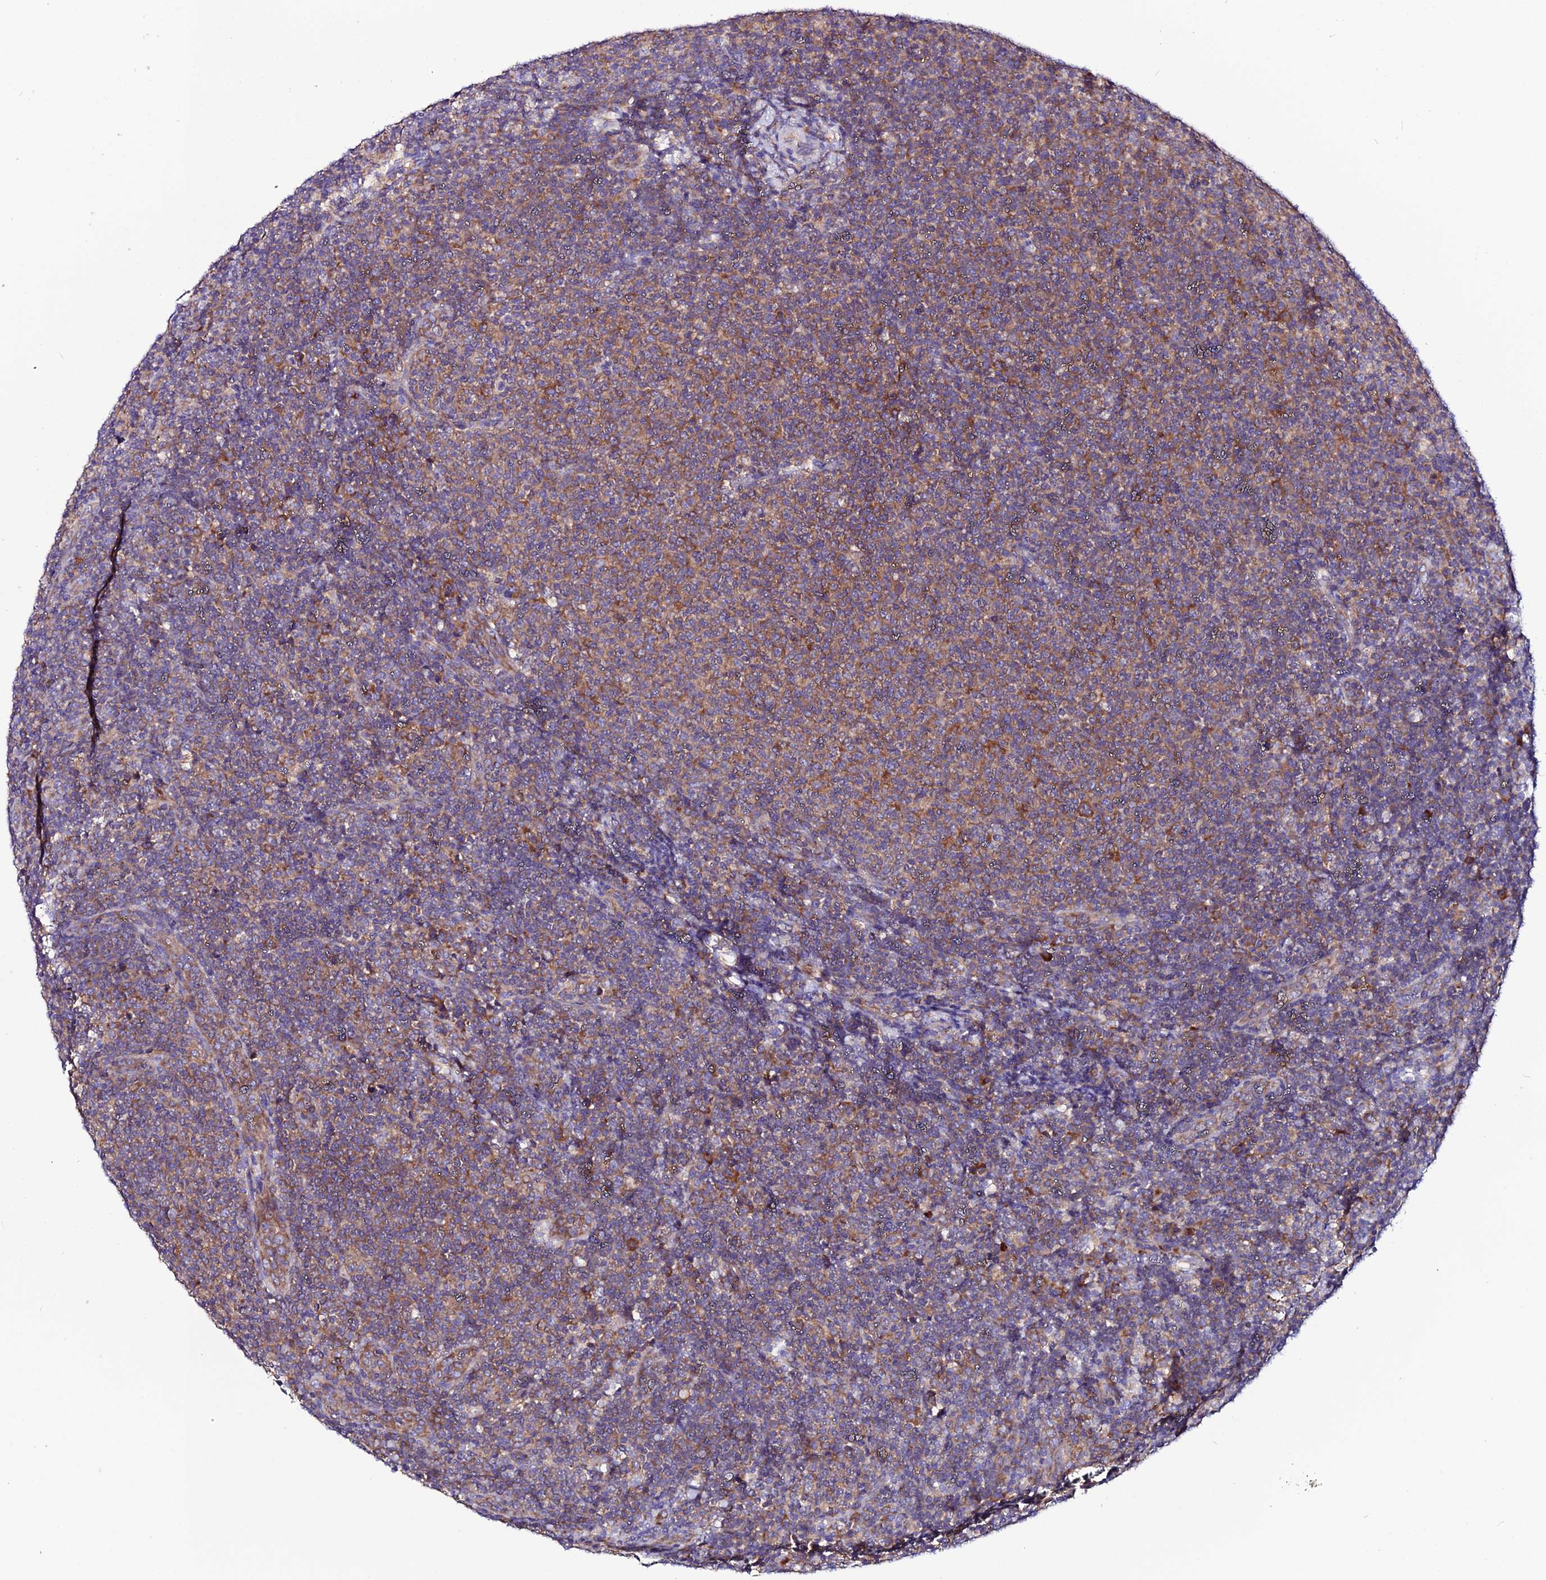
{"staining": {"intensity": "moderate", "quantity": ">75%", "location": "cytoplasmic/membranous"}, "tissue": "lymphoma", "cell_type": "Tumor cells", "image_type": "cancer", "snomed": [{"axis": "morphology", "description": "Malignant lymphoma, non-Hodgkin's type, Low grade"}, {"axis": "topography", "description": "Lymph node"}], "caption": "Immunohistochemical staining of human lymphoma shows moderate cytoplasmic/membranous protein expression in about >75% of tumor cells. (IHC, brightfield microscopy, high magnification).", "gene": "EEF1G", "patient": {"sex": "male", "age": 66}}